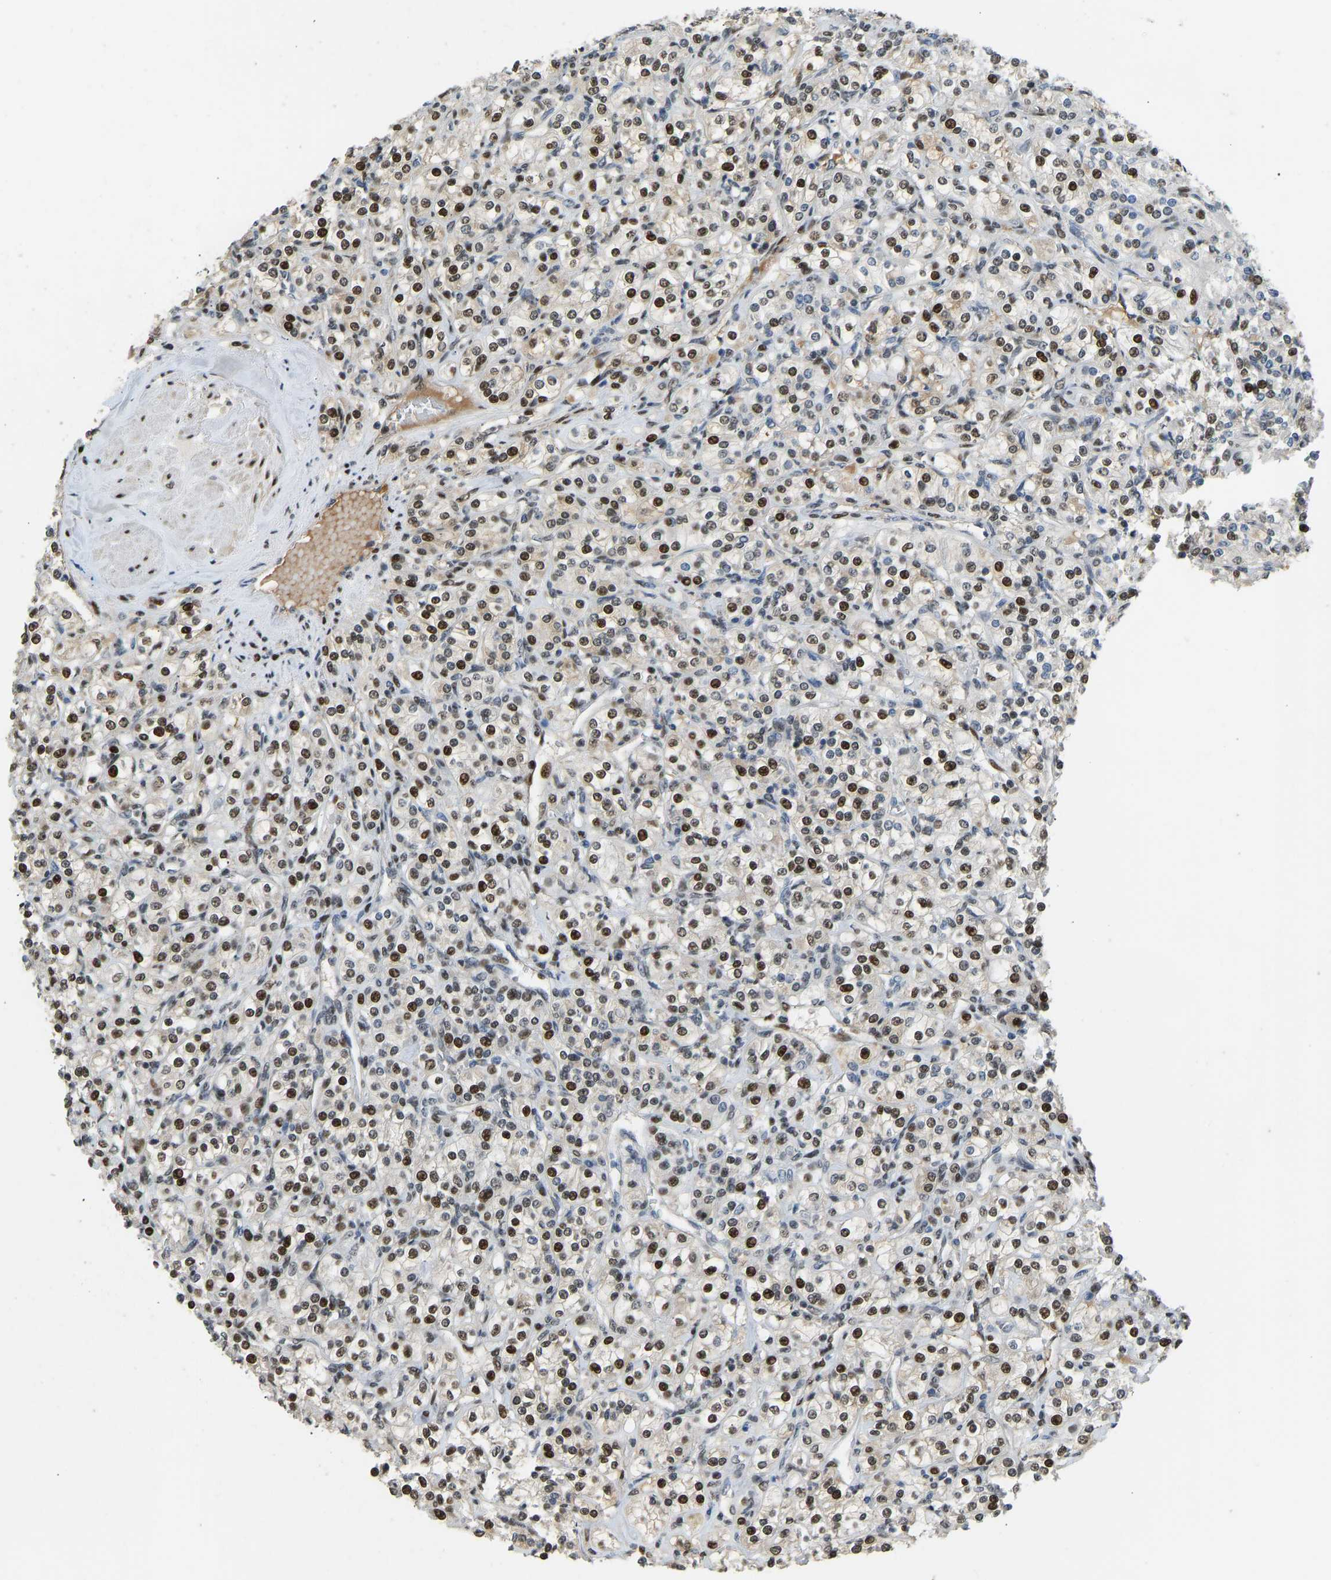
{"staining": {"intensity": "strong", "quantity": "25%-75%", "location": "nuclear"}, "tissue": "renal cancer", "cell_type": "Tumor cells", "image_type": "cancer", "snomed": [{"axis": "morphology", "description": "Adenocarcinoma, NOS"}, {"axis": "topography", "description": "Kidney"}], "caption": "Renal cancer (adenocarcinoma) stained with a protein marker demonstrates strong staining in tumor cells.", "gene": "FOXK1", "patient": {"sex": "male", "age": 77}}